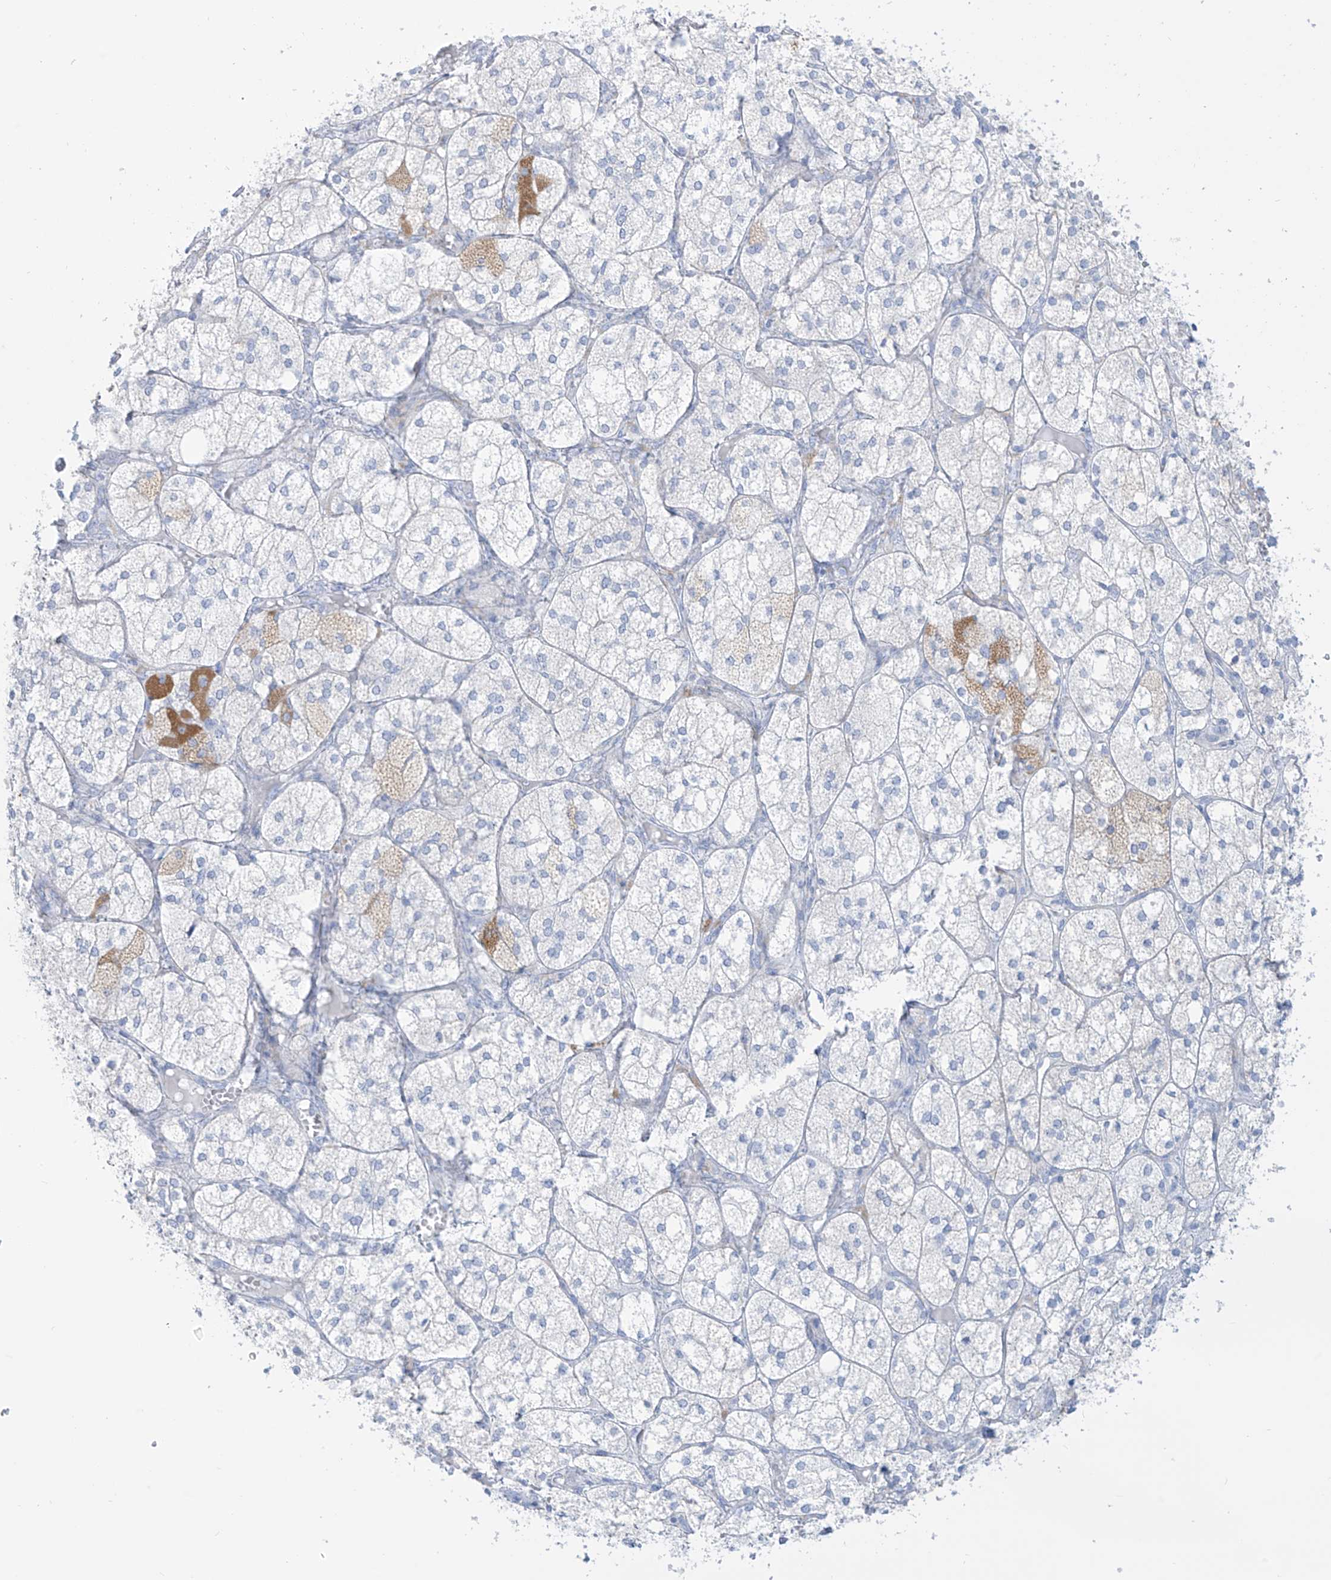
{"staining": {"intensity": "moderate", "quantity": "<25%", "location": "cytoplasmic/membranous"}, "tissue": "adrenal gland", "cell_type": "Glandular cells", "image_type": "normal", "snomed": [{"axis": "morphology", "description": "Normal tissue, NOS"}, {"axis": "topography", "description": "Adrenal gland"}], "caption": "Glandular cells reveal moderate cytoplasmic/membranous staining in about <25% of cells in benign adrenal gland.", "gene": "SLC26A3", "patient": {"sex": "female", "age": 61}}